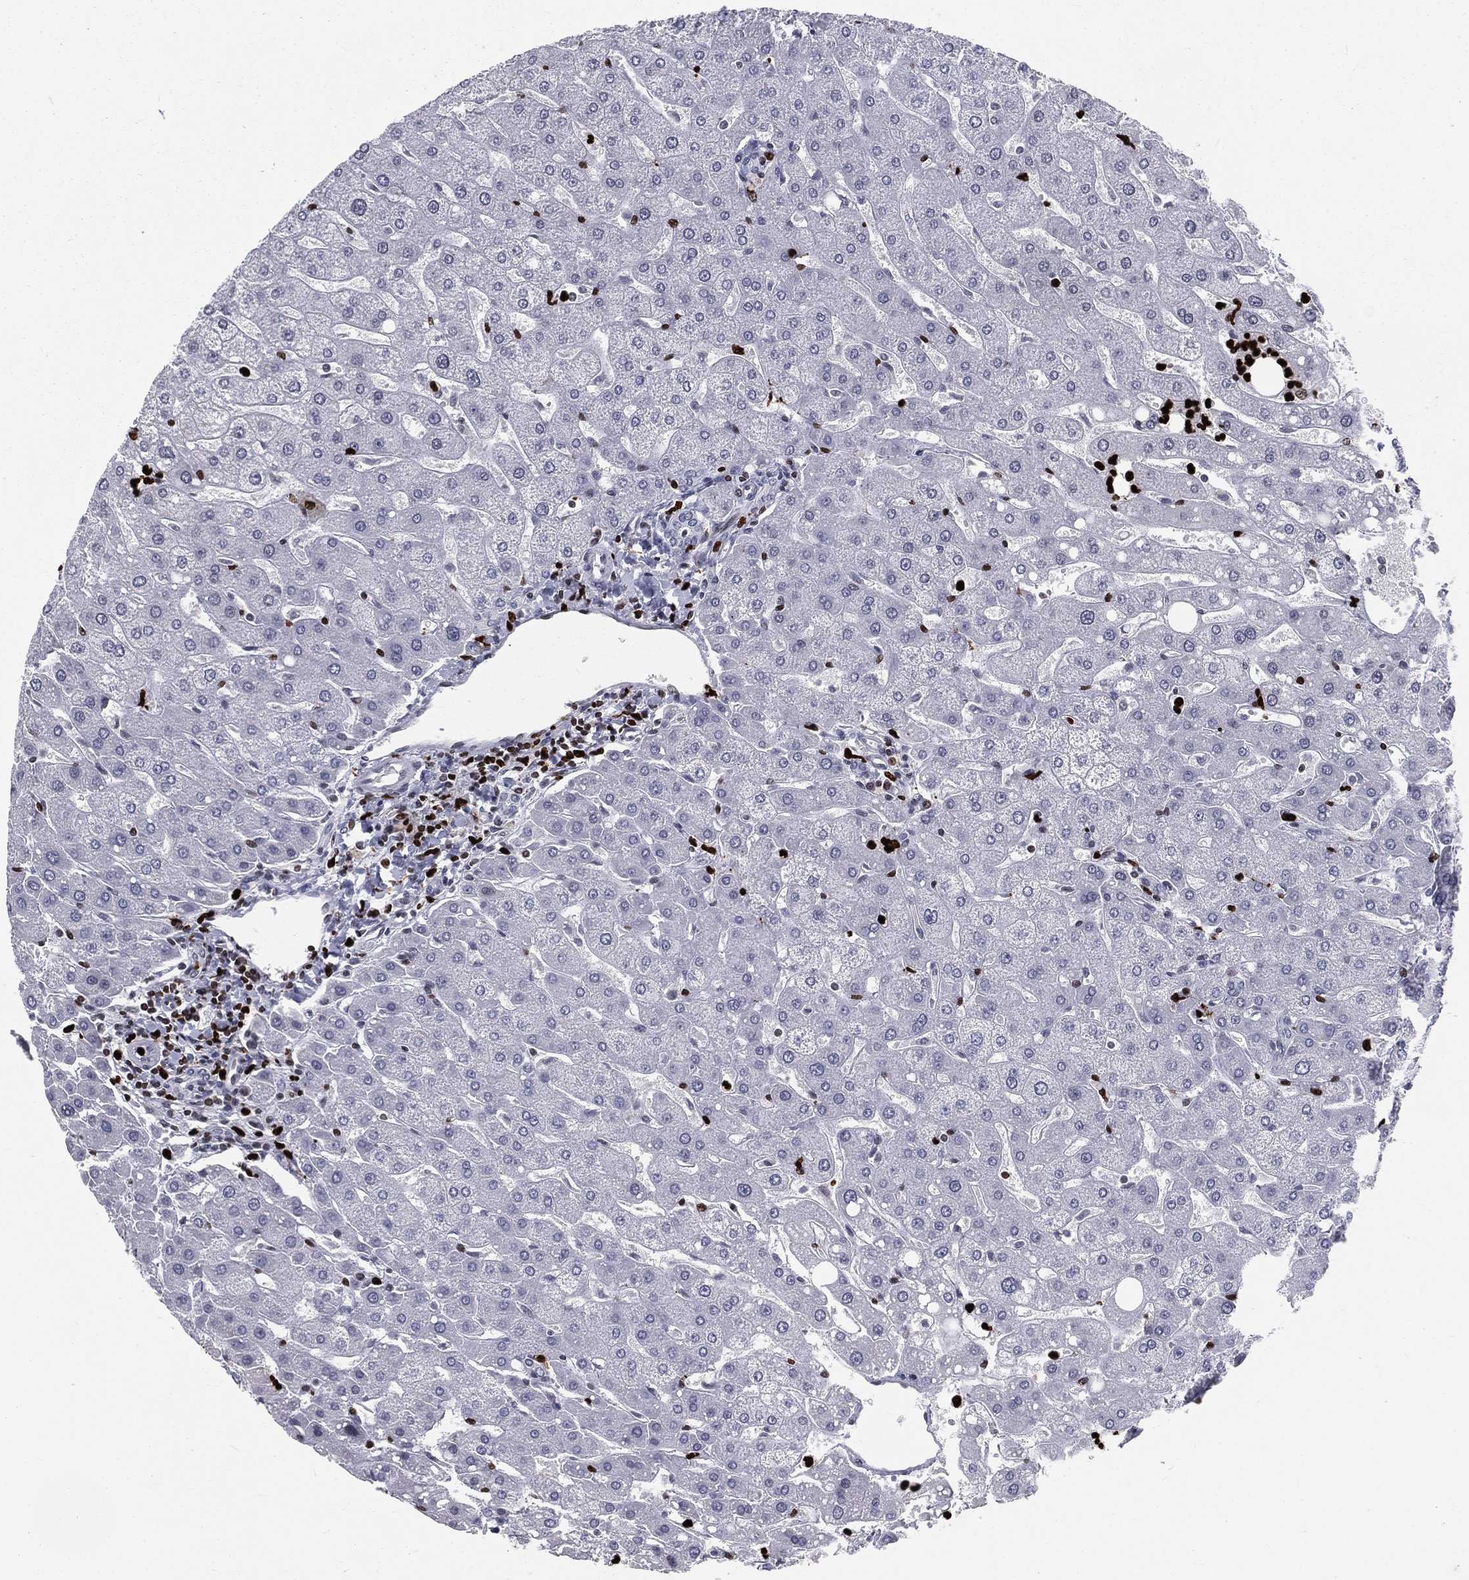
{"staining": {"intensity": "negative", "quantity": "none", "location": "none"}, "tissue": "liver", "cell_type": "Cholangiocytes", "image_type": "normal", "snomed": [{"axis": "morphology", "description": "Normal tissue, NOS"}, {"axis": "topography", "description": "Liver"}], "caption": "IHC histopathology image of normal liver: human liver stained with DAB reveals no significant protein positivity in cholangiocytes.", "gene": "MNDA", "patient": {"sex": "male", "age": 67}}